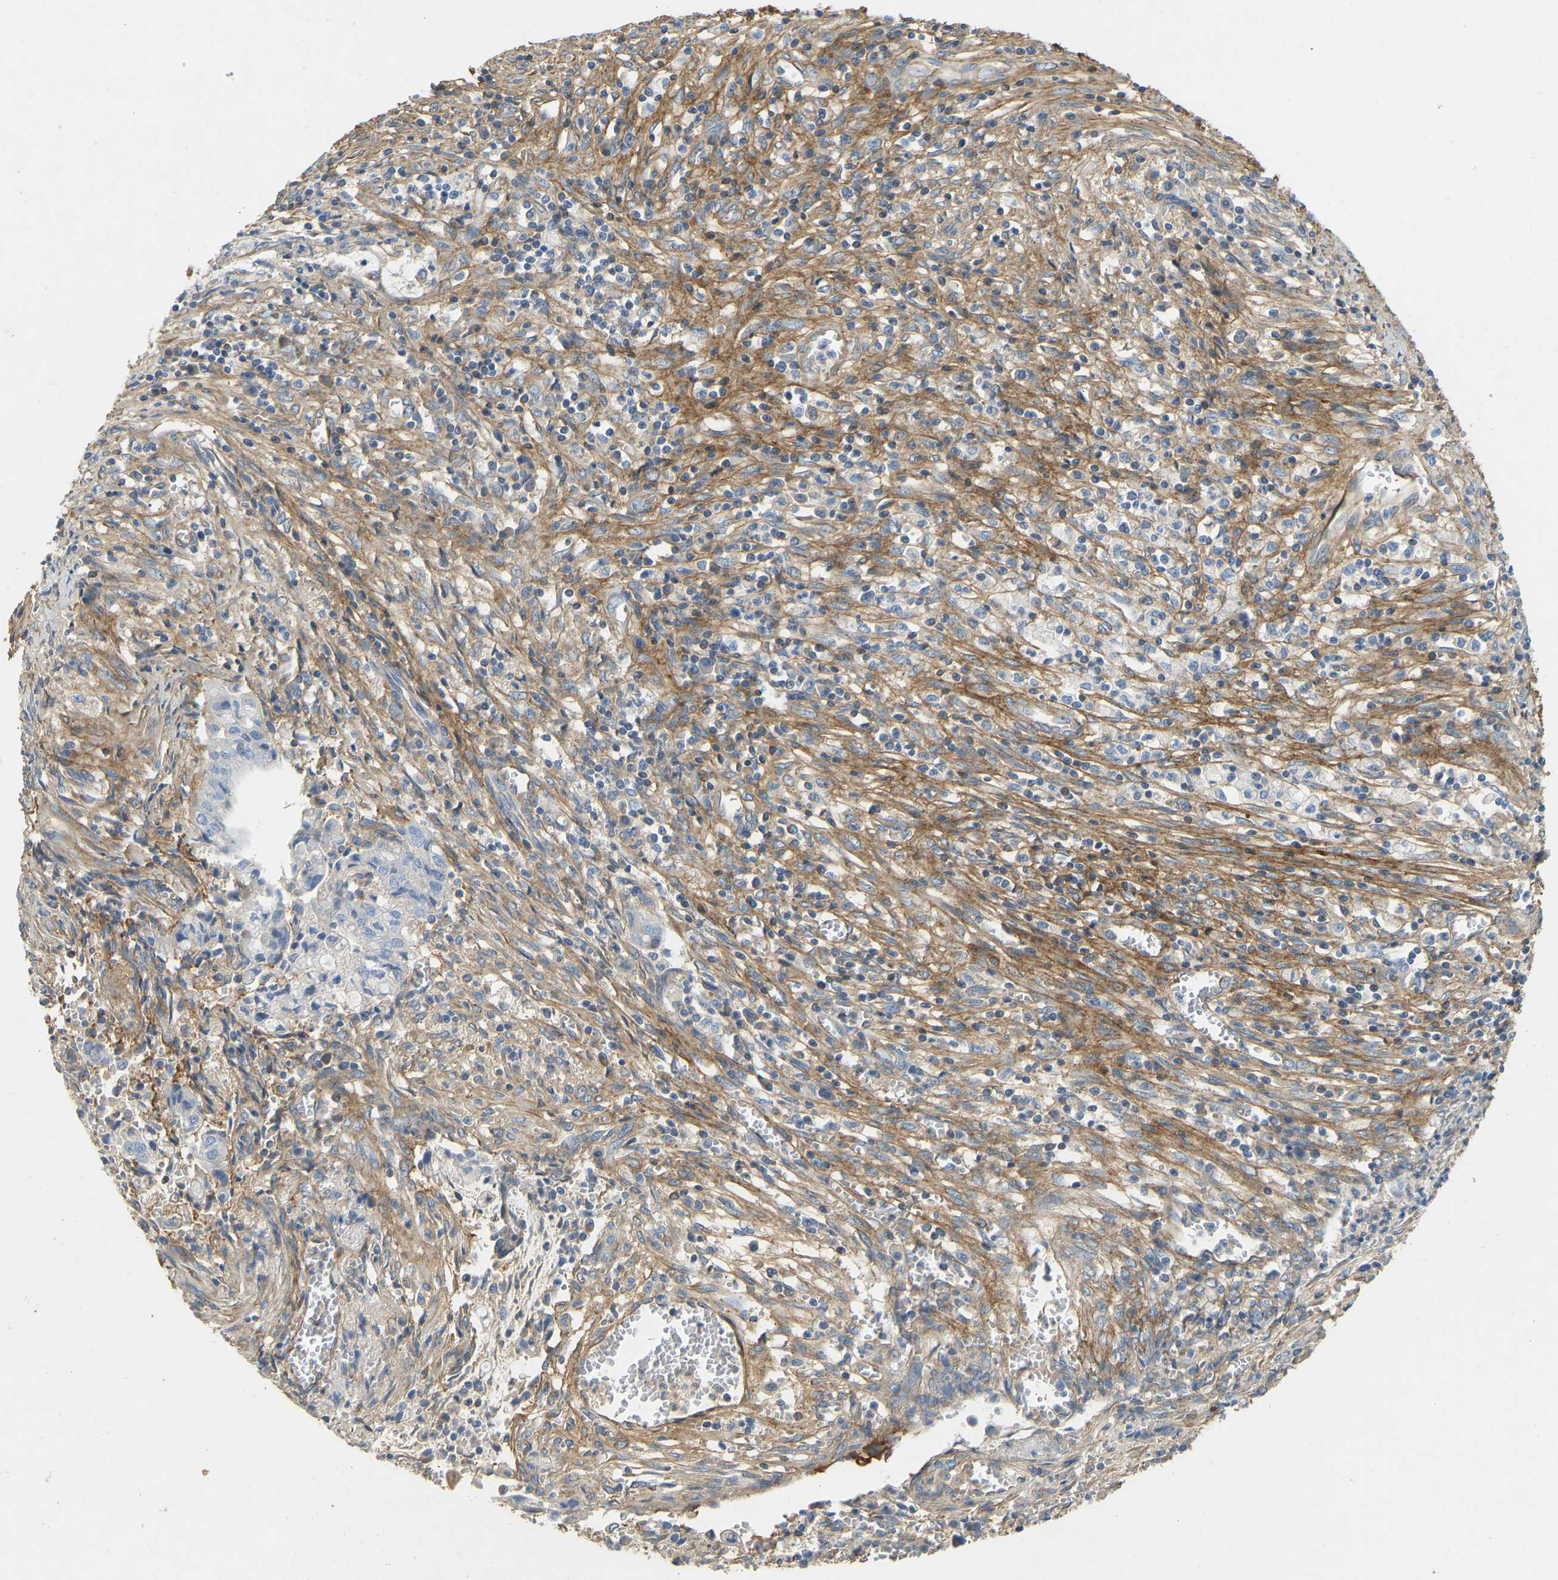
{"staining": {"intensity": "negative", "quantity": "none", "location": "none"}, "tissue": "cervical cancer", "cell_type": "Tumor cells", "image_type": "cancer", "snomed": [{"axis": "morphology", "description": "Adenocarcinoma, NOS"}, {"axis": "topography", "description": "Cervix"}], "caption": "The micrograph exhibits no significant positivity in tumor cells of cervical cancer.", "gene": "TECTA", "patient": {"sex": "female", "age": 44}}